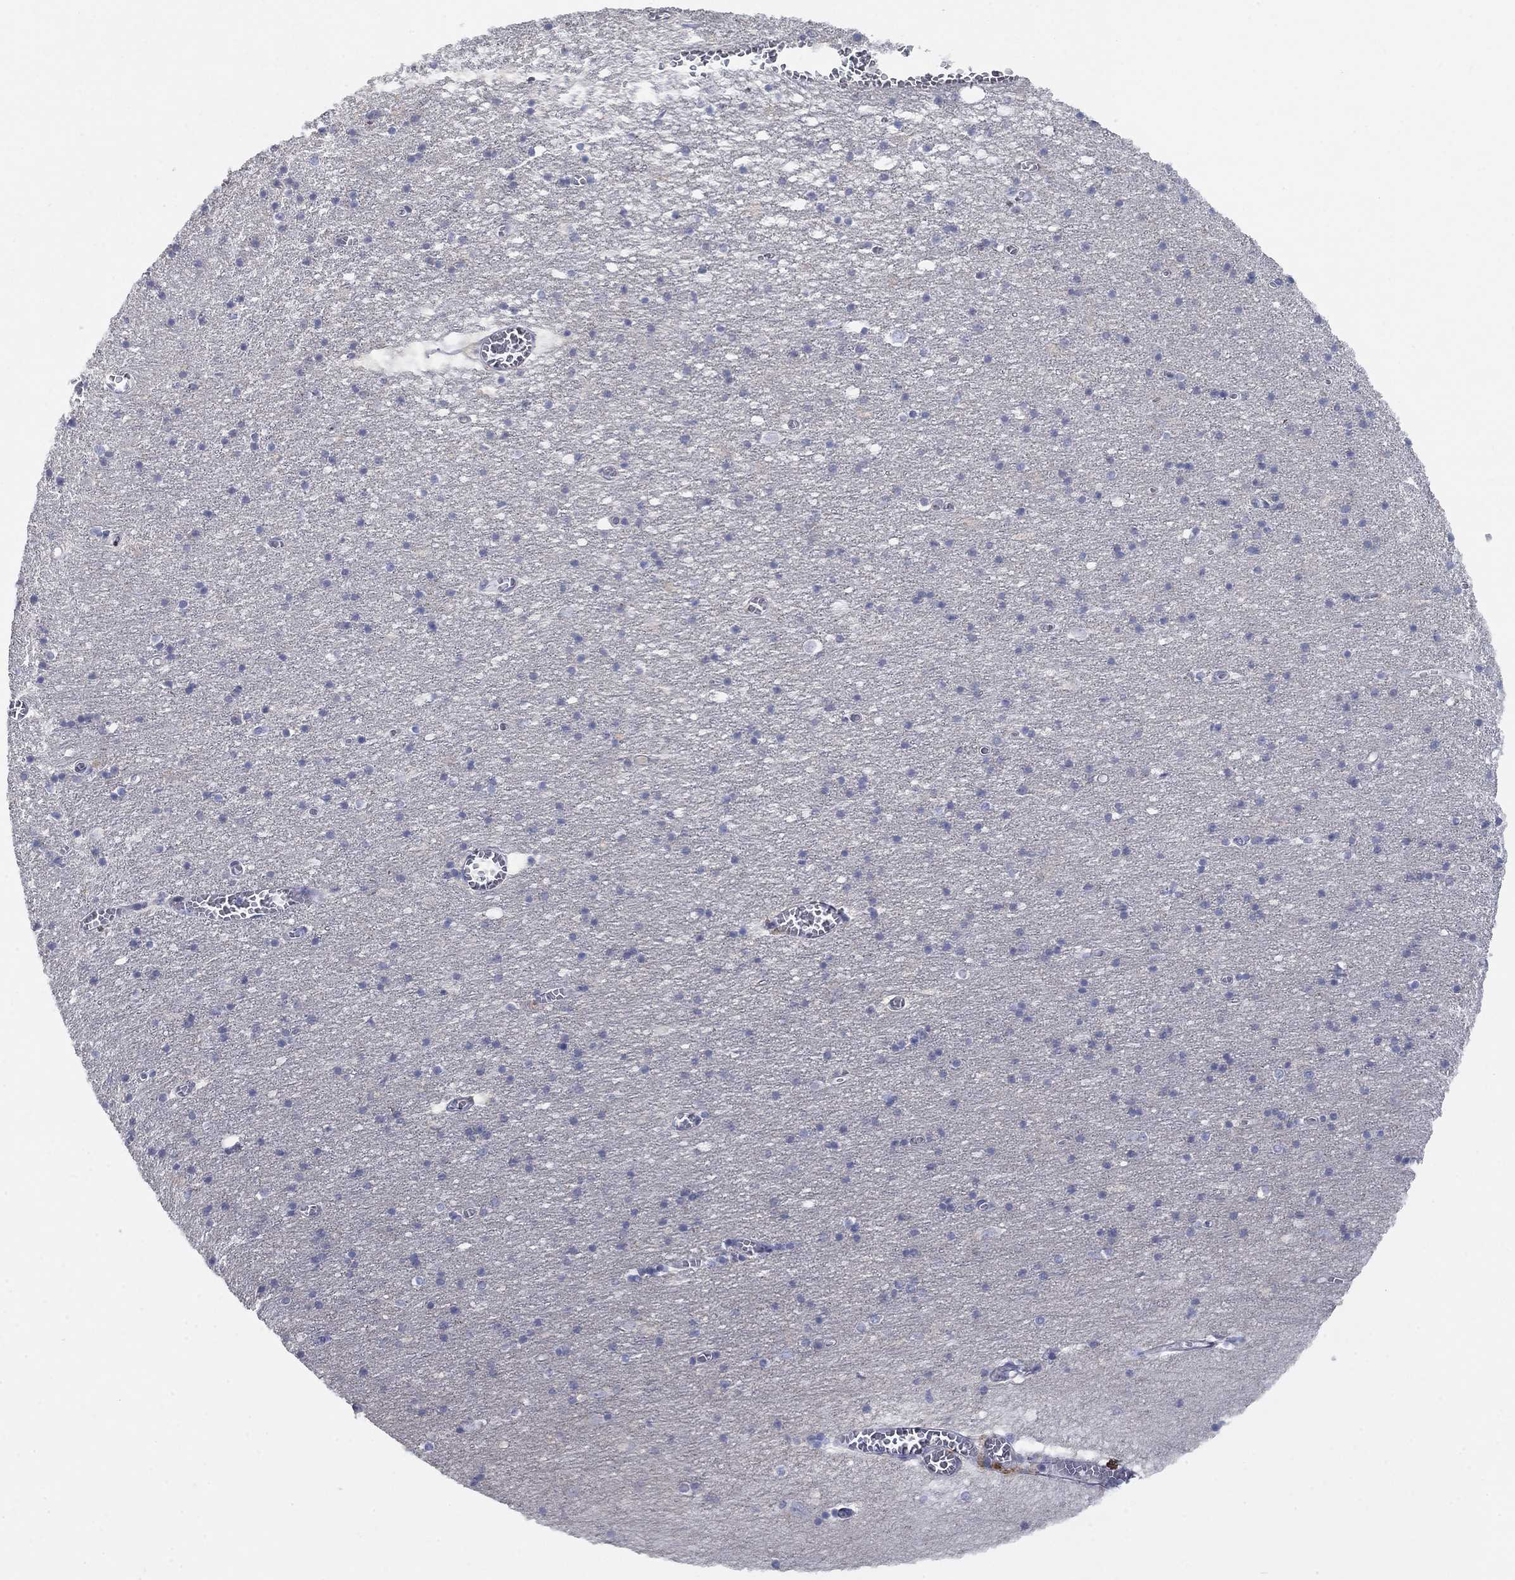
{"staining": {"intensity": "negative", "quantity": "none", "location": "none"}, "tissue": "cerebral cortex", "cell_type": "Endothelial cells", "image_type": "normal", "snomed": [{"axis": "morphology", "description": "Normal tissue, NOS"}, {"axis": "topography", "description": "Cerebral cortex"}], "caption": "Cerebral cortex stained for a protein using immunohistochemistry (IHC) reveals no staining endothelial cells.", "gene": "TMEM249", "patient": {"sex": "male", "age": 70}}